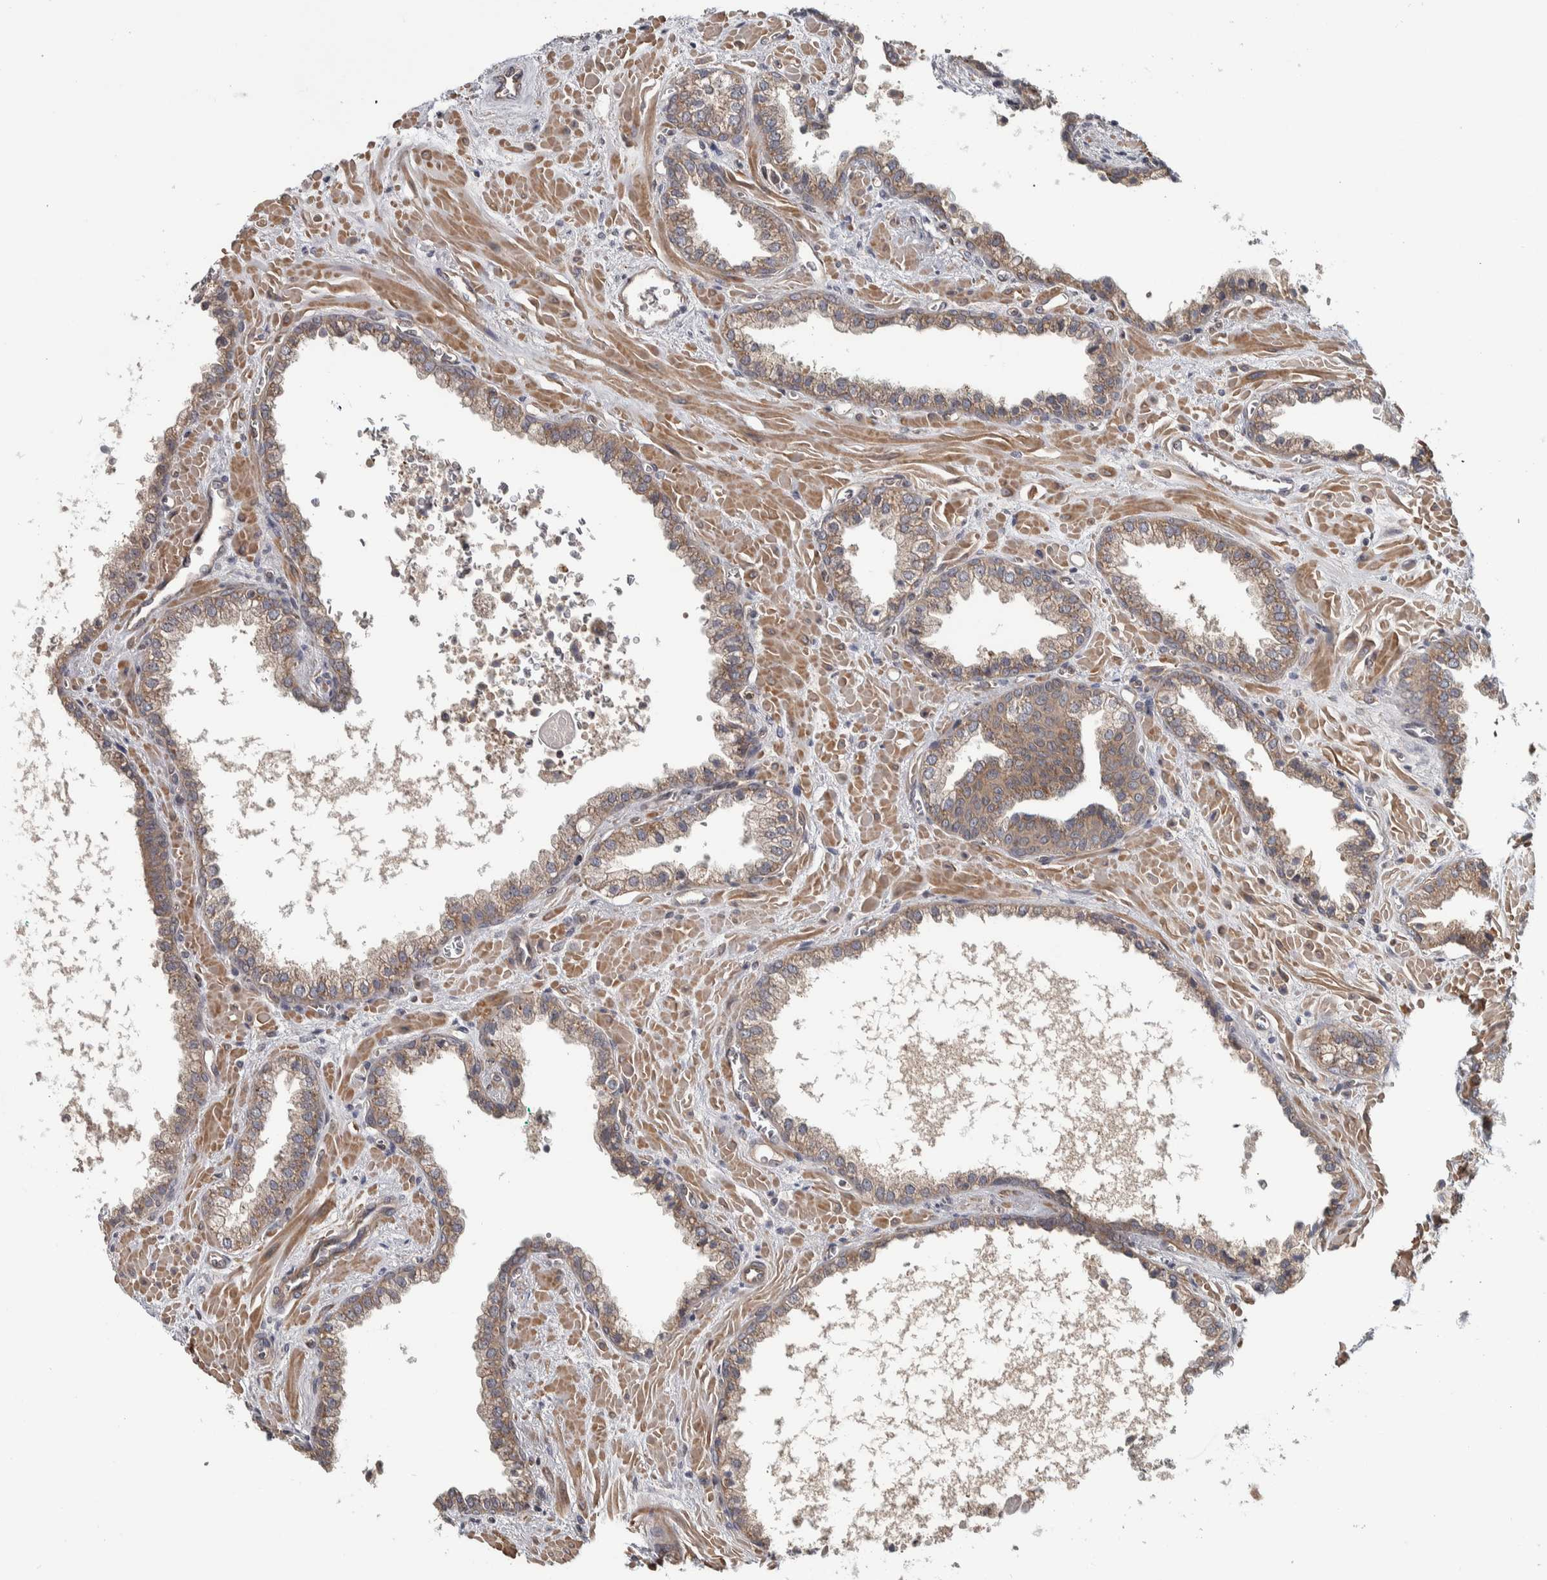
{"staining": {"intensity": "weak", "quantity": ">75%", "location": "cytoplasmic/membranous"}, "tissue": "prostate cancer", "cell_type": "Tumor cells", "image_type": "cancer", "snomed": [{"axis": "morphology", "description": "Adenocarcinoma, Low grade"}, {"axis": "topography", "description": "Prostate"}], "caption": "Tumor cells reveal low levels of weak cytoplasmic/membranous expression in approximately >75% of cells in adenocarcinoma (low-grade) (prostate).", "gene": "CHMP4C", "patient": {"sex": "male", "age": 71}}